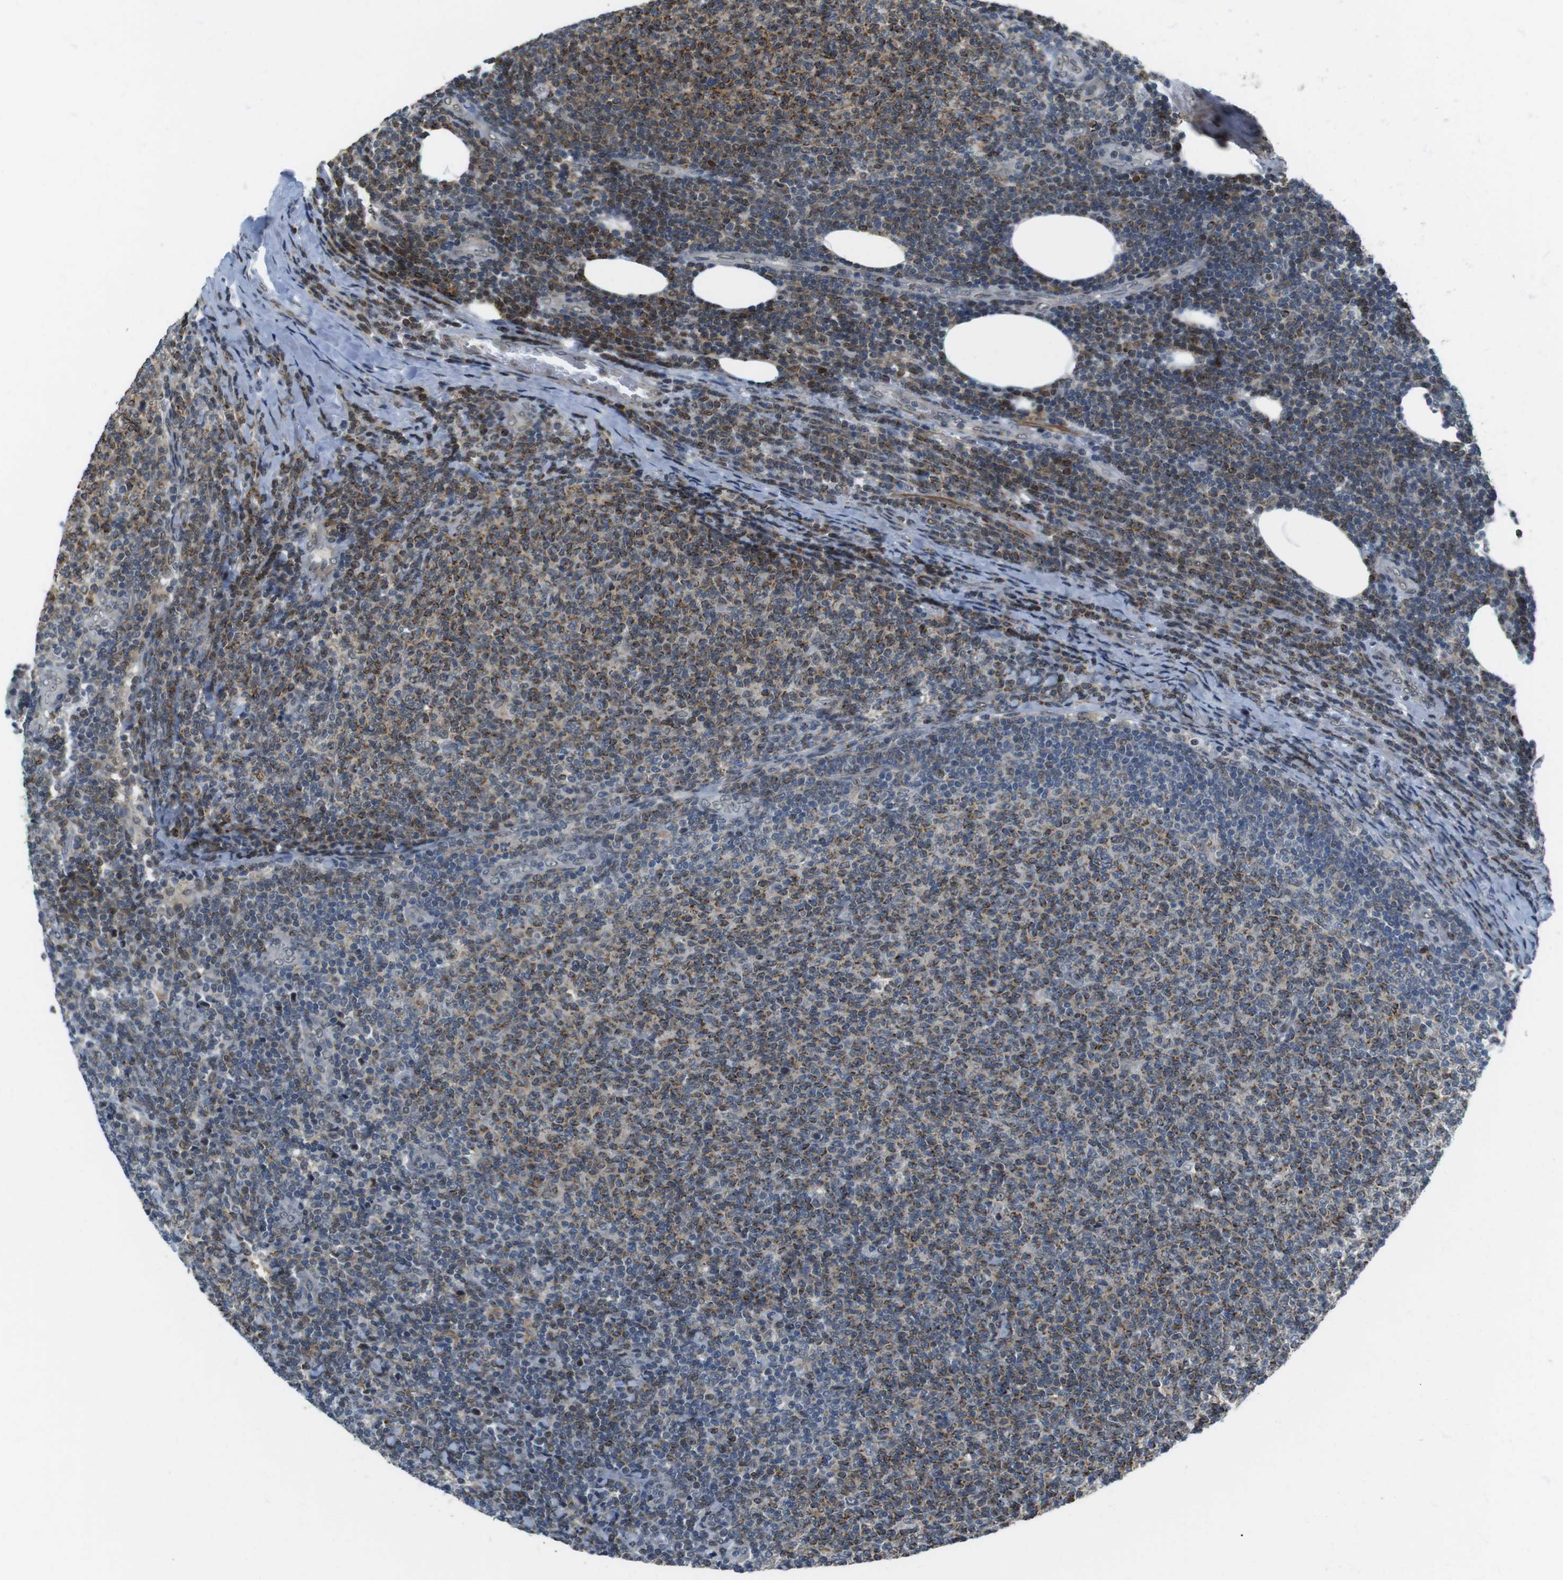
{"staining": {"intensity": "moderate", "quantity": ">75%", "location": "cytoplasmic/membranous"}, "tissue": "lymphoma", "cell_type": "Tumor cells", "image_type": "cancer", "snomed": [{"axis": "morphology", "description": "Malignant lymphoma, non-Hodgkin's type, Low grade"}, {"axis": "topography", "description": "Lymph node"}], "caption": "Human malignant lymphoma, non-Hodgkin's type (low-grade) stained with a protein marker displays moderate staining in tumor cells.", "gene": "USP7", "patient": {"sex": "male", "age": 66}}